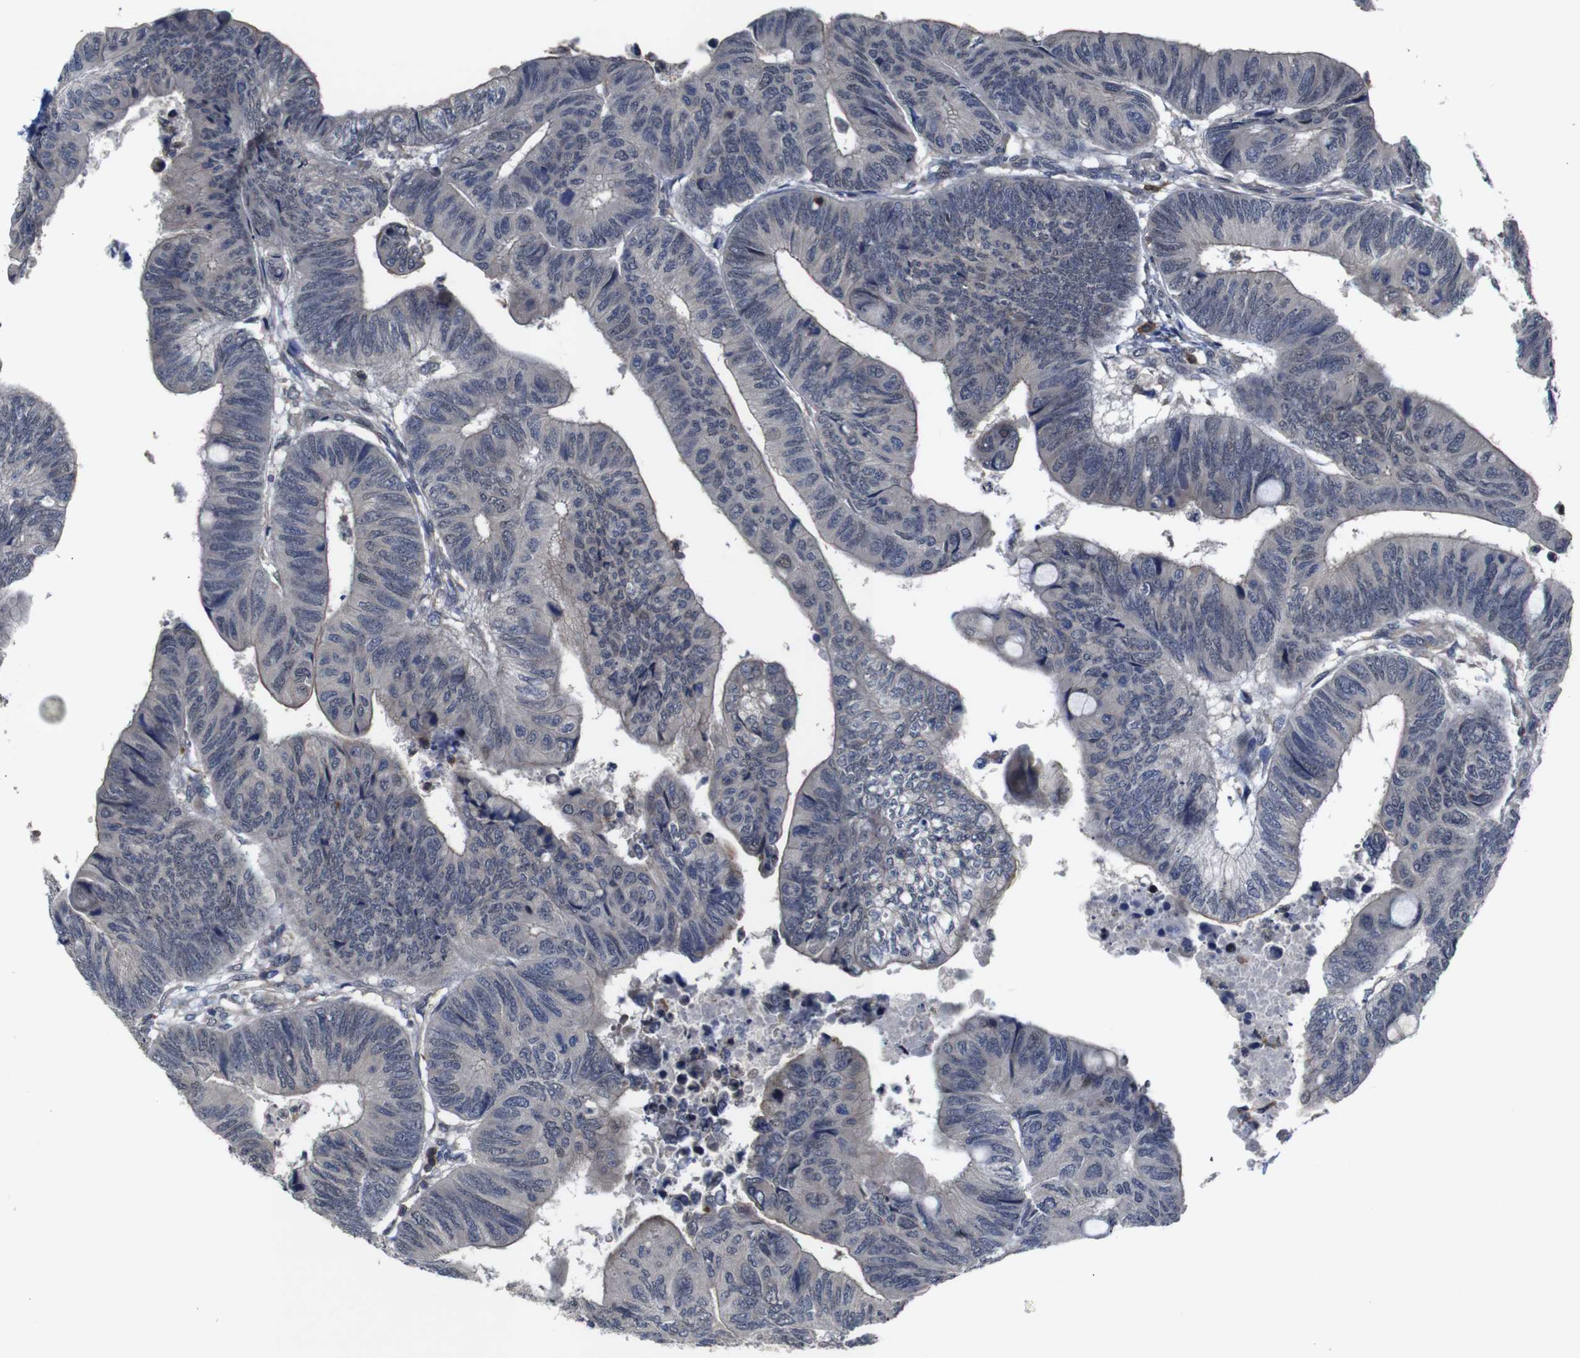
{"staining": {"intensity": "negative", "quantity": "none", "location": "none"}, "tissue": "colorectal cancer", "cell_type": "Tumor cells", "image_type": "cancer", "snomed": [{"axis": "morphology", "description": "Normal tissue, NOS"}, {"axis": "morphology", "description": "Adenocarcinoma, NOS"}, {"axis": "topography", "description": "Rectum"}, {"axis": "topography", "description": "Peripheral nerve tissue"}], "caption": "IHC photomicrograph of colorectal adenocarcinoma stained for a protein (brown), which displays no expression in tumor cells.", "gene": "BRWD3", "patient": {"sex": "male", "age": 92}}